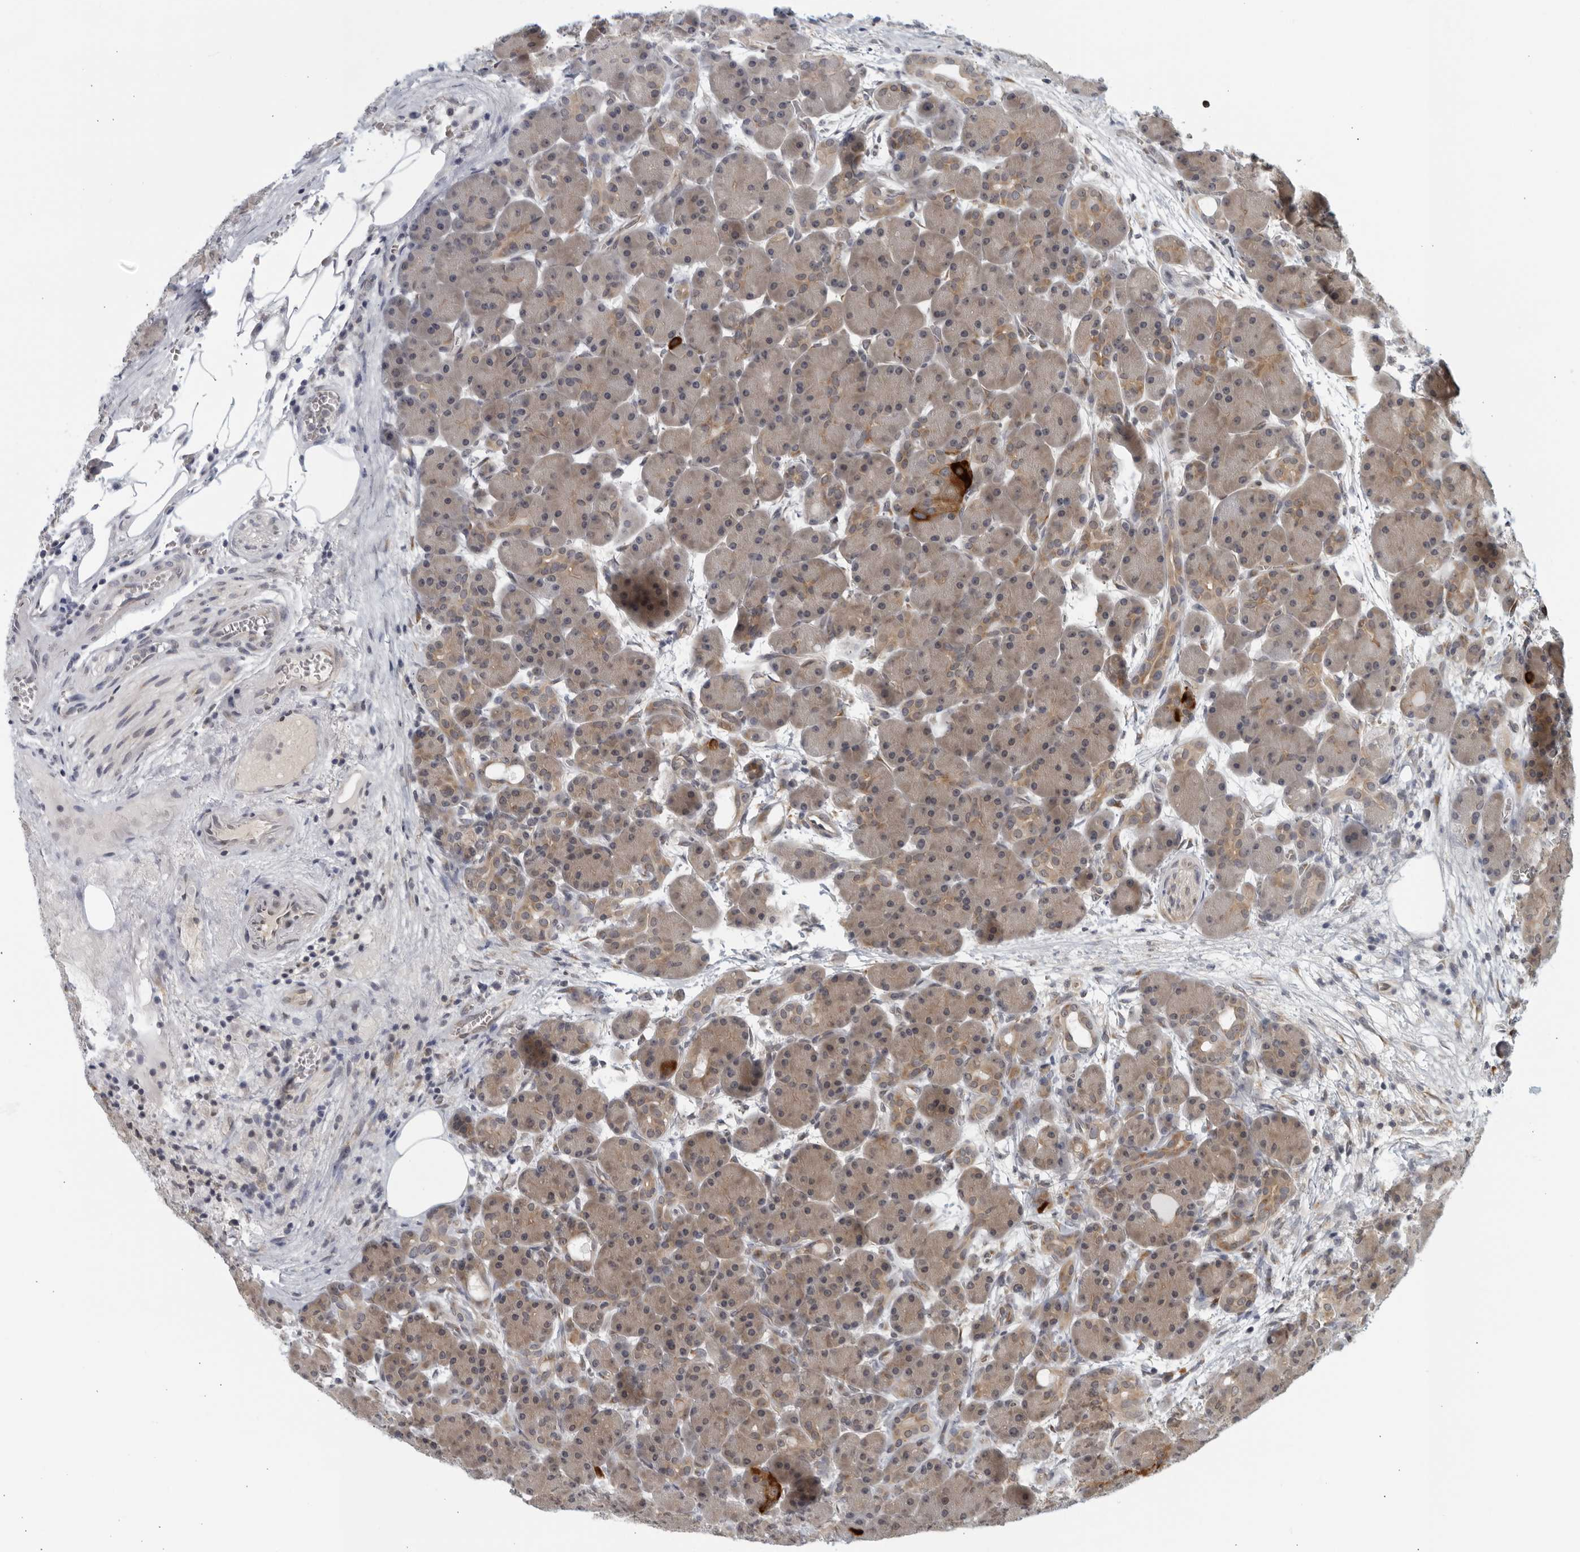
{"staining": {"intensity": "weak", "quantity": "25%-75%", "location": "cytoplasmic/membranous"}, "tissue": "pancreas", "cell_type": "Exocrine glandular cells", "image_type": "normal", "snomed": [{"axis": "morphology", "description": "Normal tissue, NOS"}, {"axis": "topography", "description": "Pancreas"}], "caption": "This micrograph demonstrates immunohistochemistry staining of unremarkable human pancreas, with low weak cytoplasmic/membranous expression in approximately 25%-75% of exocrine glandular cells.", "gene": "RC3H1", "patient": {"sex": "male", "age": 63}}